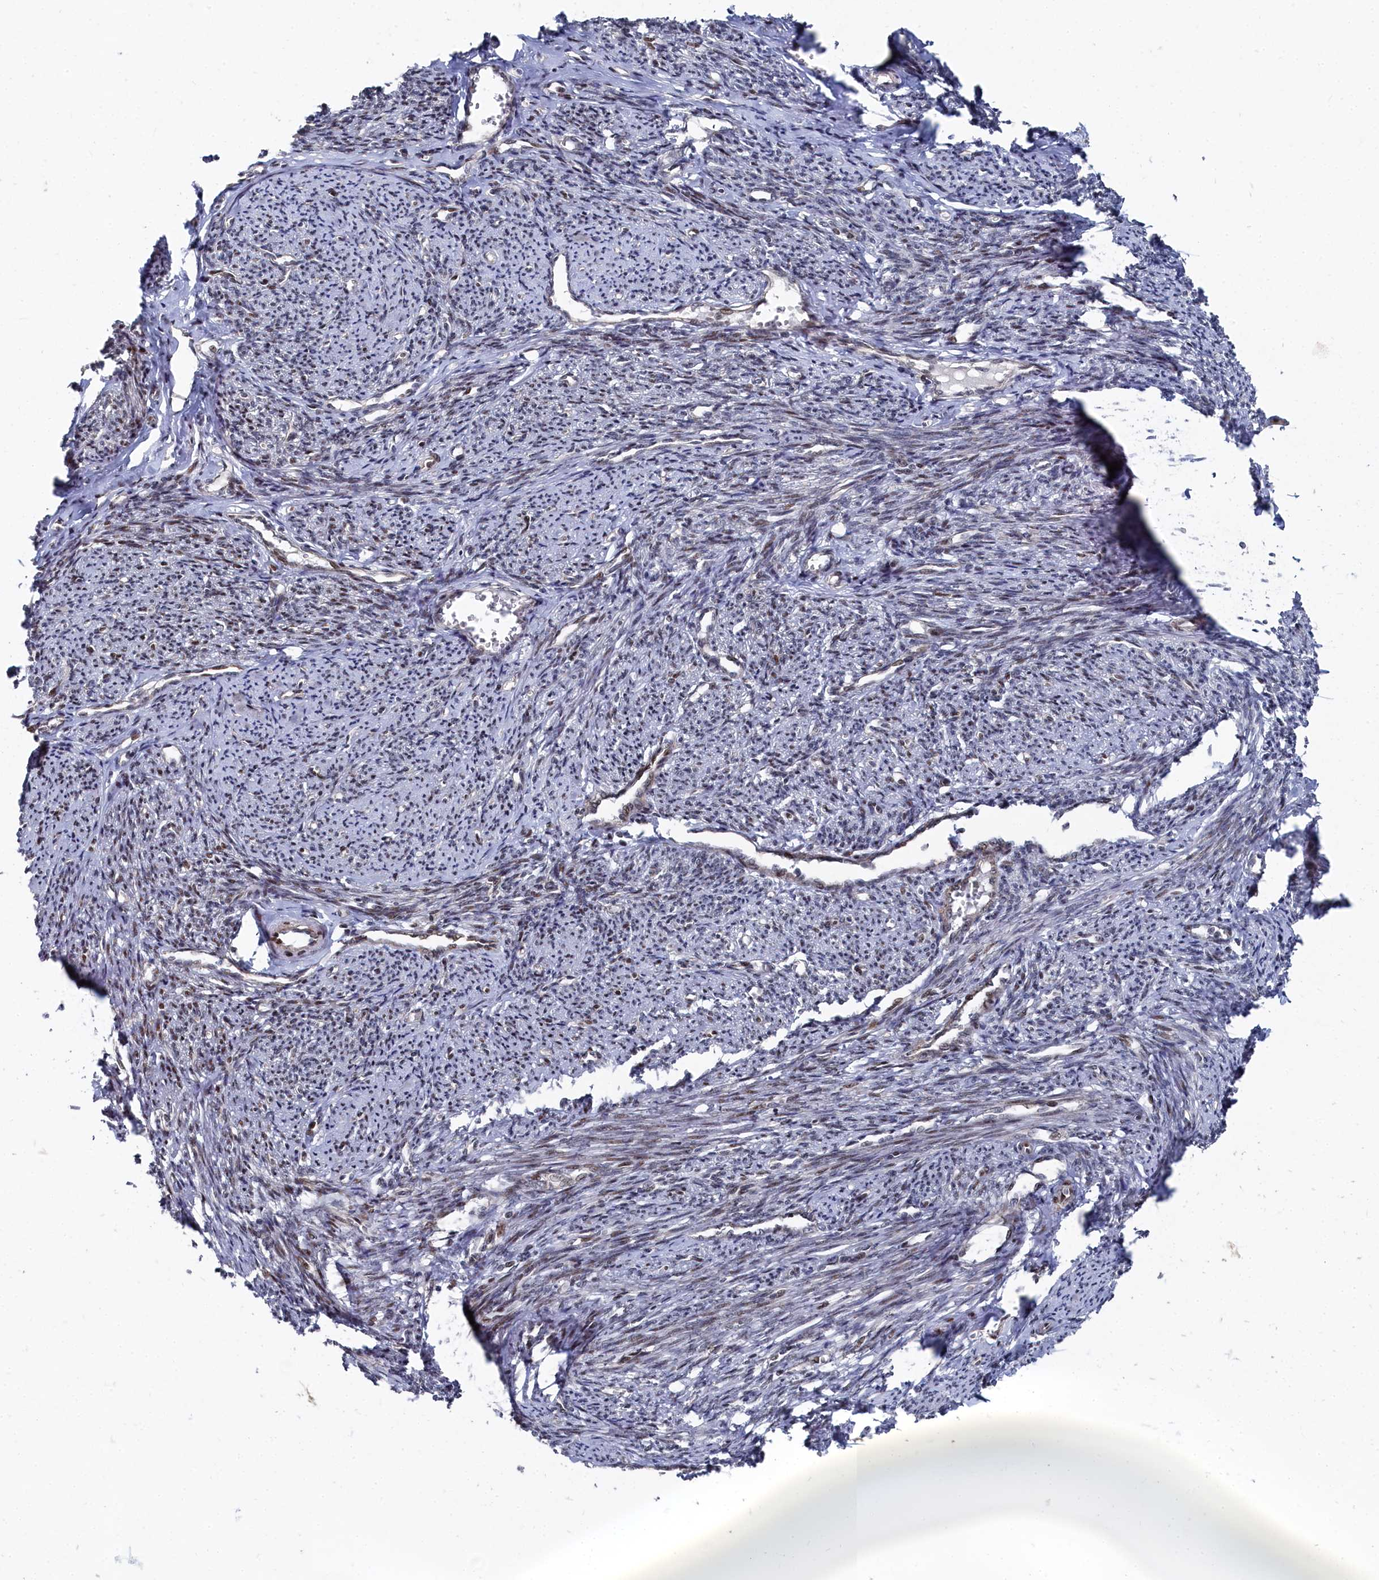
{"staining": {"intensity": "moderate", "quantity": "25%-75%", "location": "cytoplasmic/membranous,nuclear"}, "tissue": "smooth muscle", "cell_type": "Smooth muscle cells", "image_type": "normal", "snomed": [{"axis": "morphology", "description": "Normal tissue, NOS"}, {"axis": "topography", "description": "Smooth muscle"}, {"axis": "topography", "description": "Uterus"}], "caption": "A brown stain shows moderate cytoplasmic/membranous,nuclear positivity of a protein in smooth muscle cells of unremarkable smooth muscle. (DAB (3,3'-diaminobenzidine) IHC with brightfield microscopy, high magnification).", "gene": "BUB3", "patient": {"sex": "female", "age": 59}}